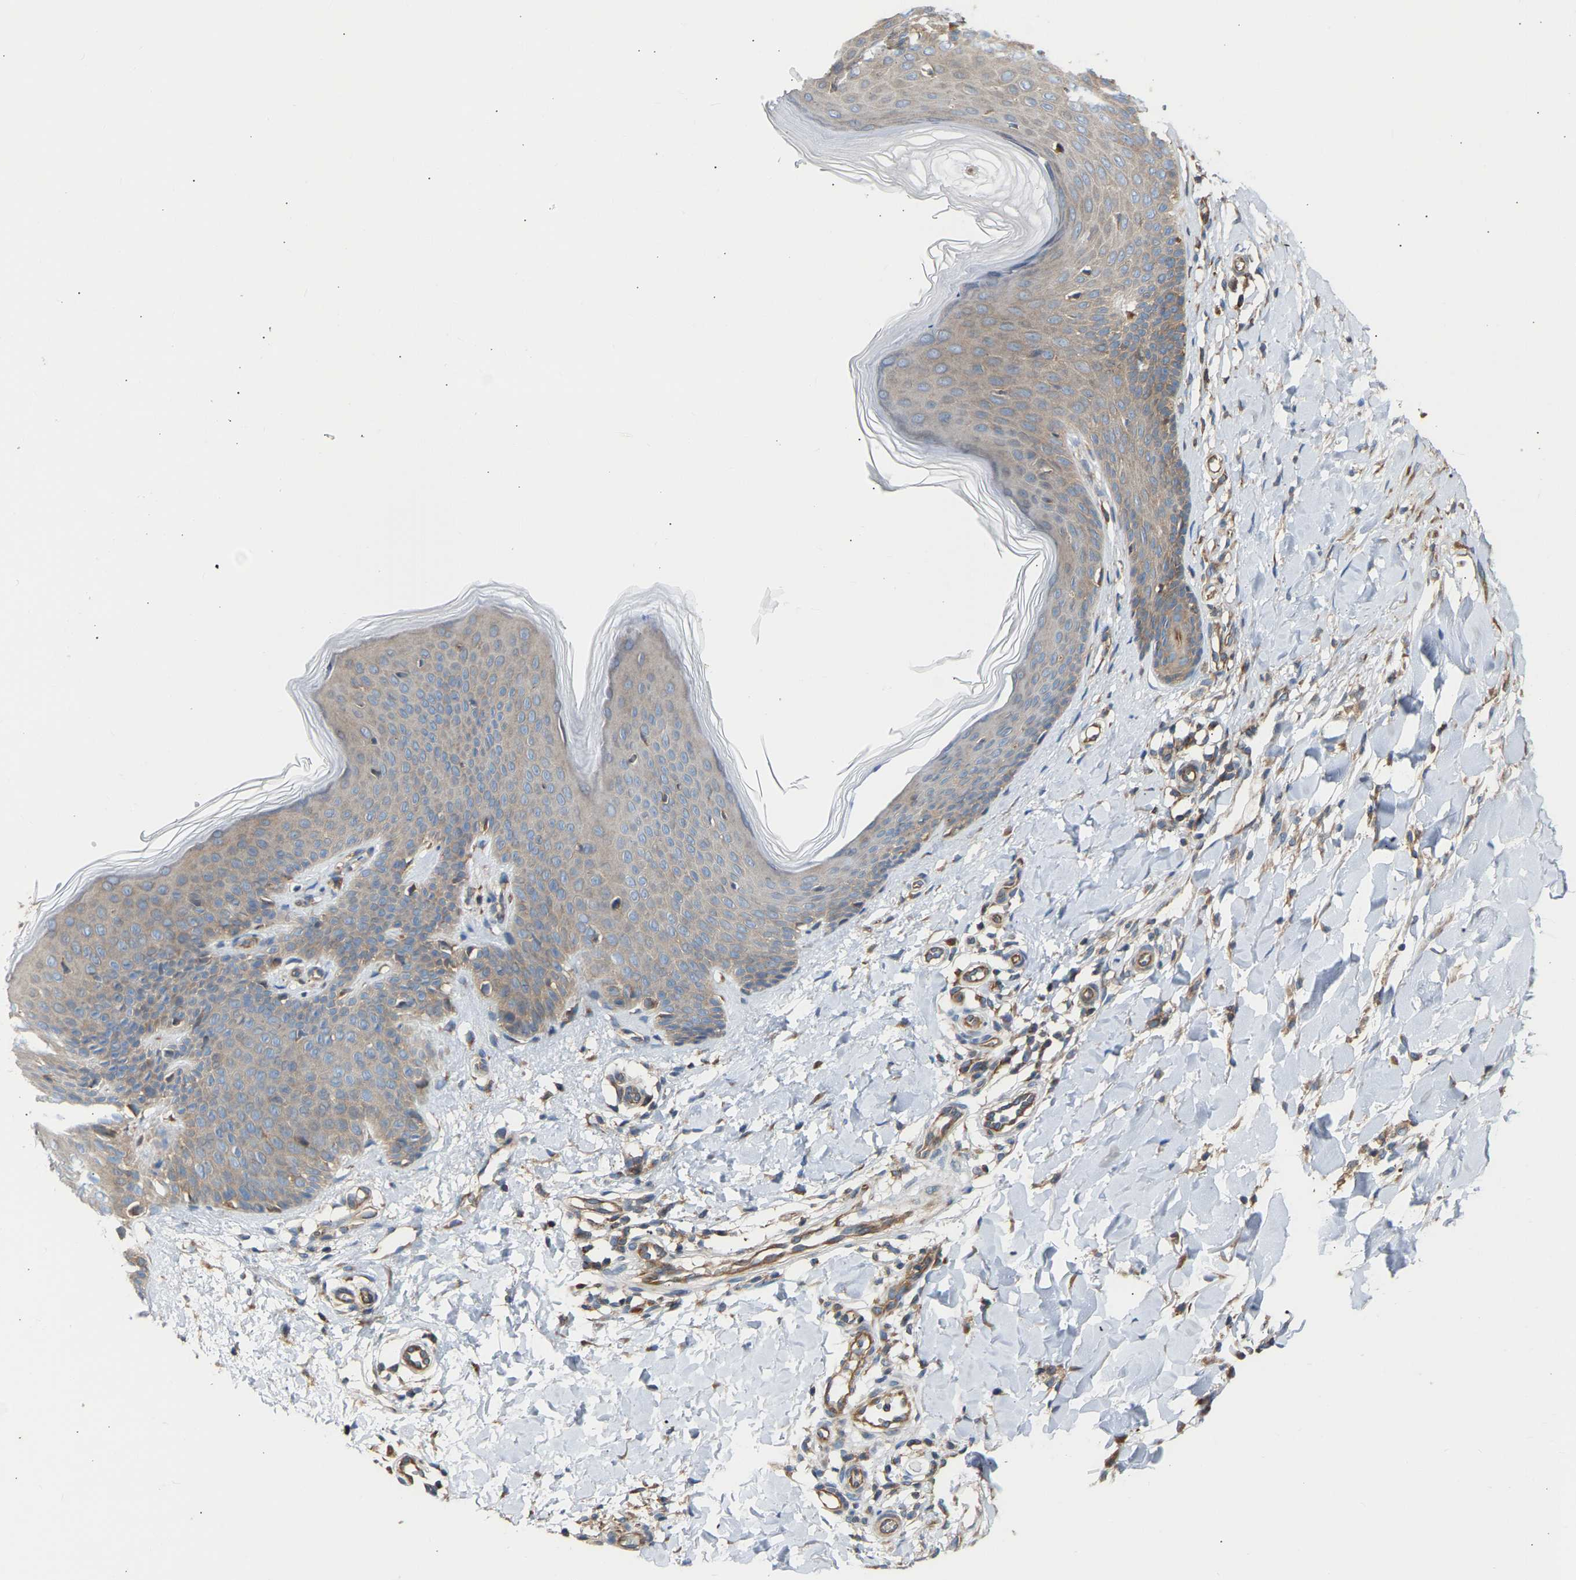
{"staining": {"intensity": "moderate", "quantity": ">75%", "location": "cytoplasmic/membranous"}, "tissue": "skin", "cell_type": "Fibroblasts", "image_type": "normal", "snomed": [{"axis": "morphology", "description": "Normal tissue, NOS"}, {"axis": "topography", "description": "Skin"}], "caption": "An immunohistochemistry (IHC) micrograph of unremarkable tissue is shown. Protein staining in brown labels moderate cytoplasmic/membranous positivity in skin within fibroblasts. (DAB = brown stain, brightfield microscopy at high magnification).", "gene": "GCN1", "patient": {"sex": "male", "age": 41}}